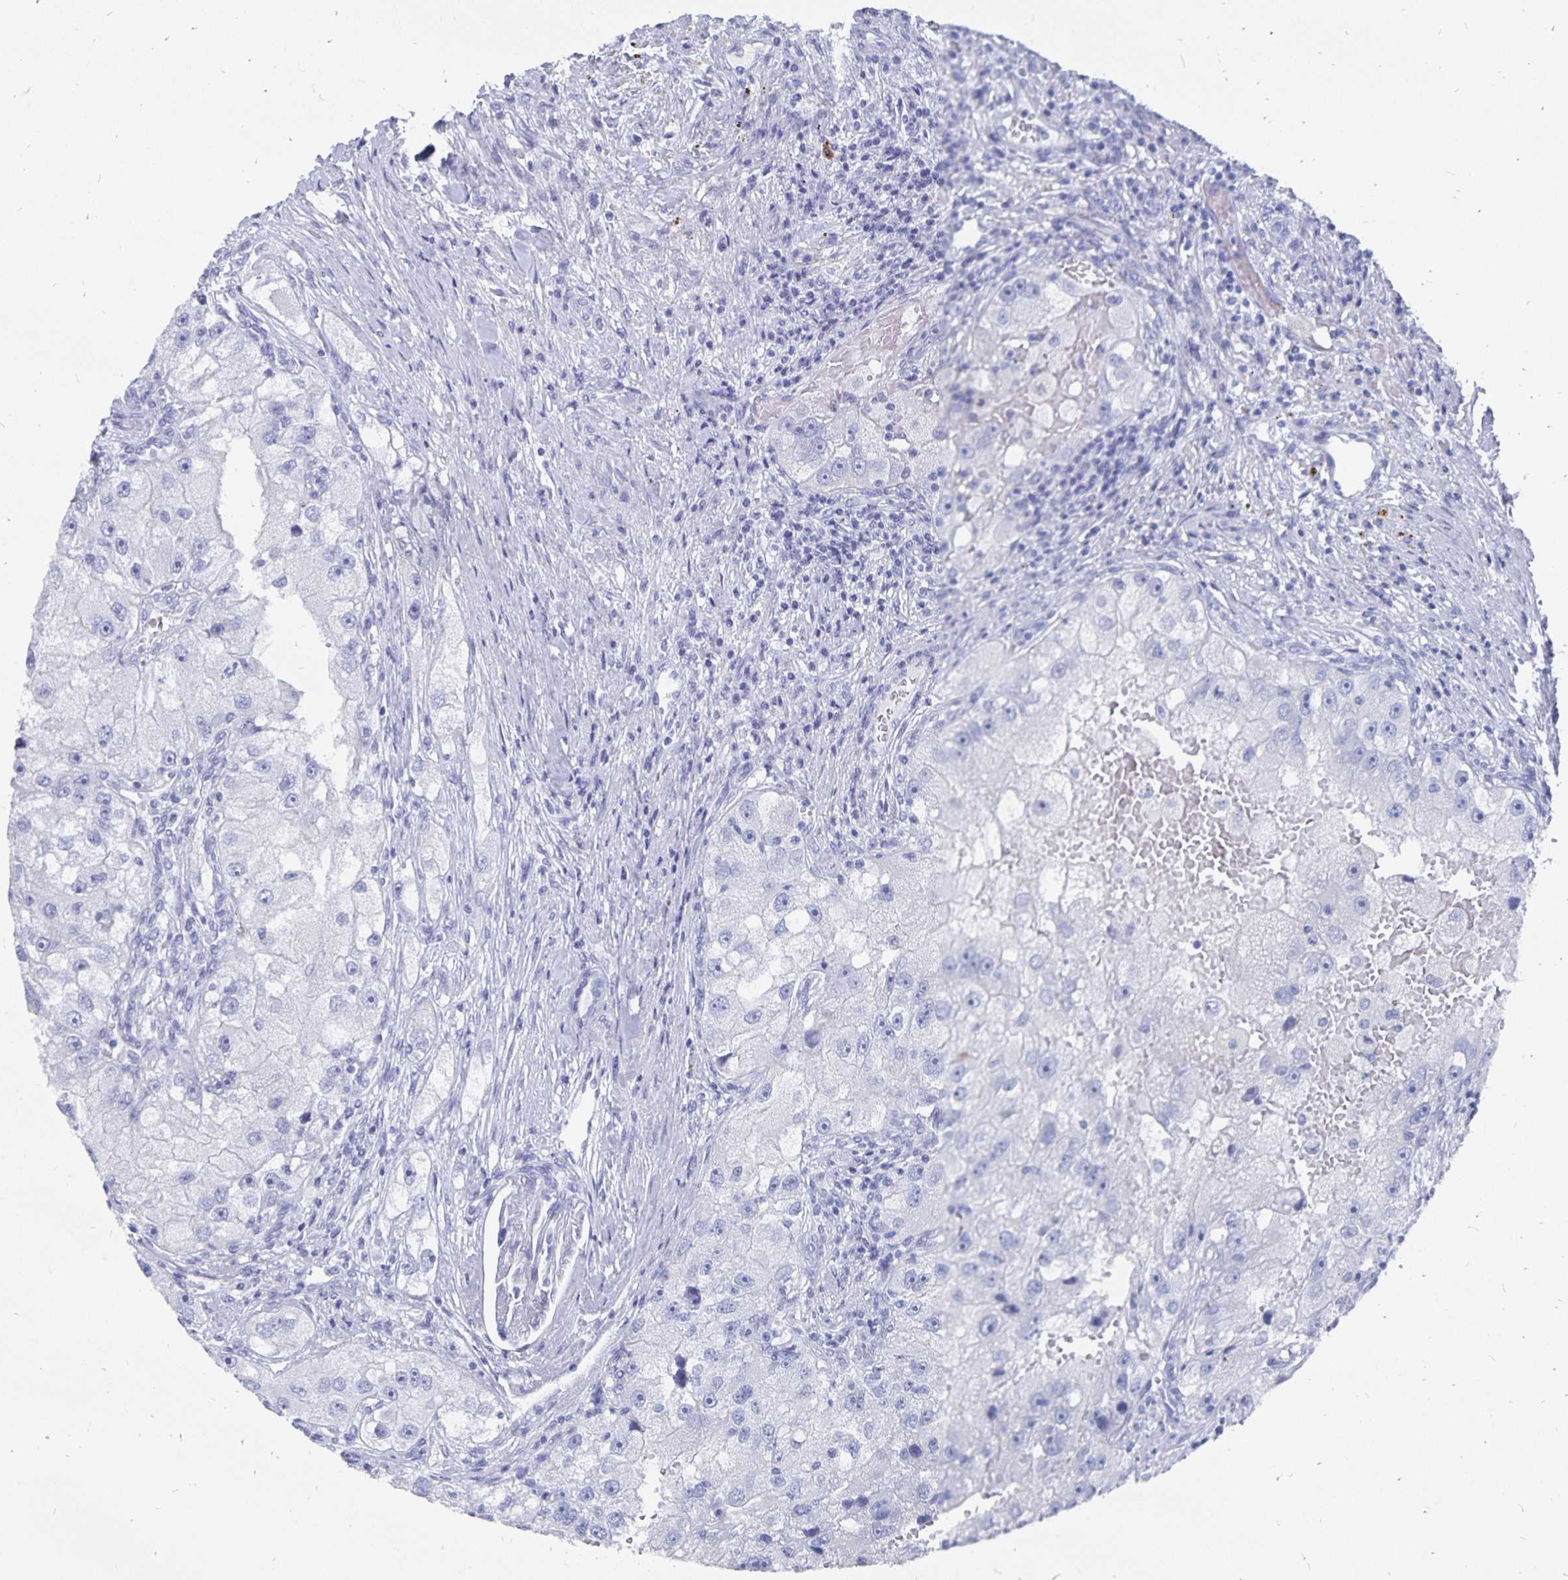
{"staining": {"intensity": "negative", "quantity": "none", "location": "none"}, "tissue": "renal cancer", "cell_type": "Tumor cells", "image_type": "cancer", "snomed": [{"axis": "morphology", "description": "Adenocarcinoma, NOS"}, {"axis": "topography", "description": "Kidney"}], "caption": "High magnification brightfield microscopy of renal adenocarcinoma stained with DAB (brown) and counterstained with hematoxylin (blue): tumor cells show no significant expression.", "gene": "ADH1A", "patient": {"sex": "male", "age": 63}}